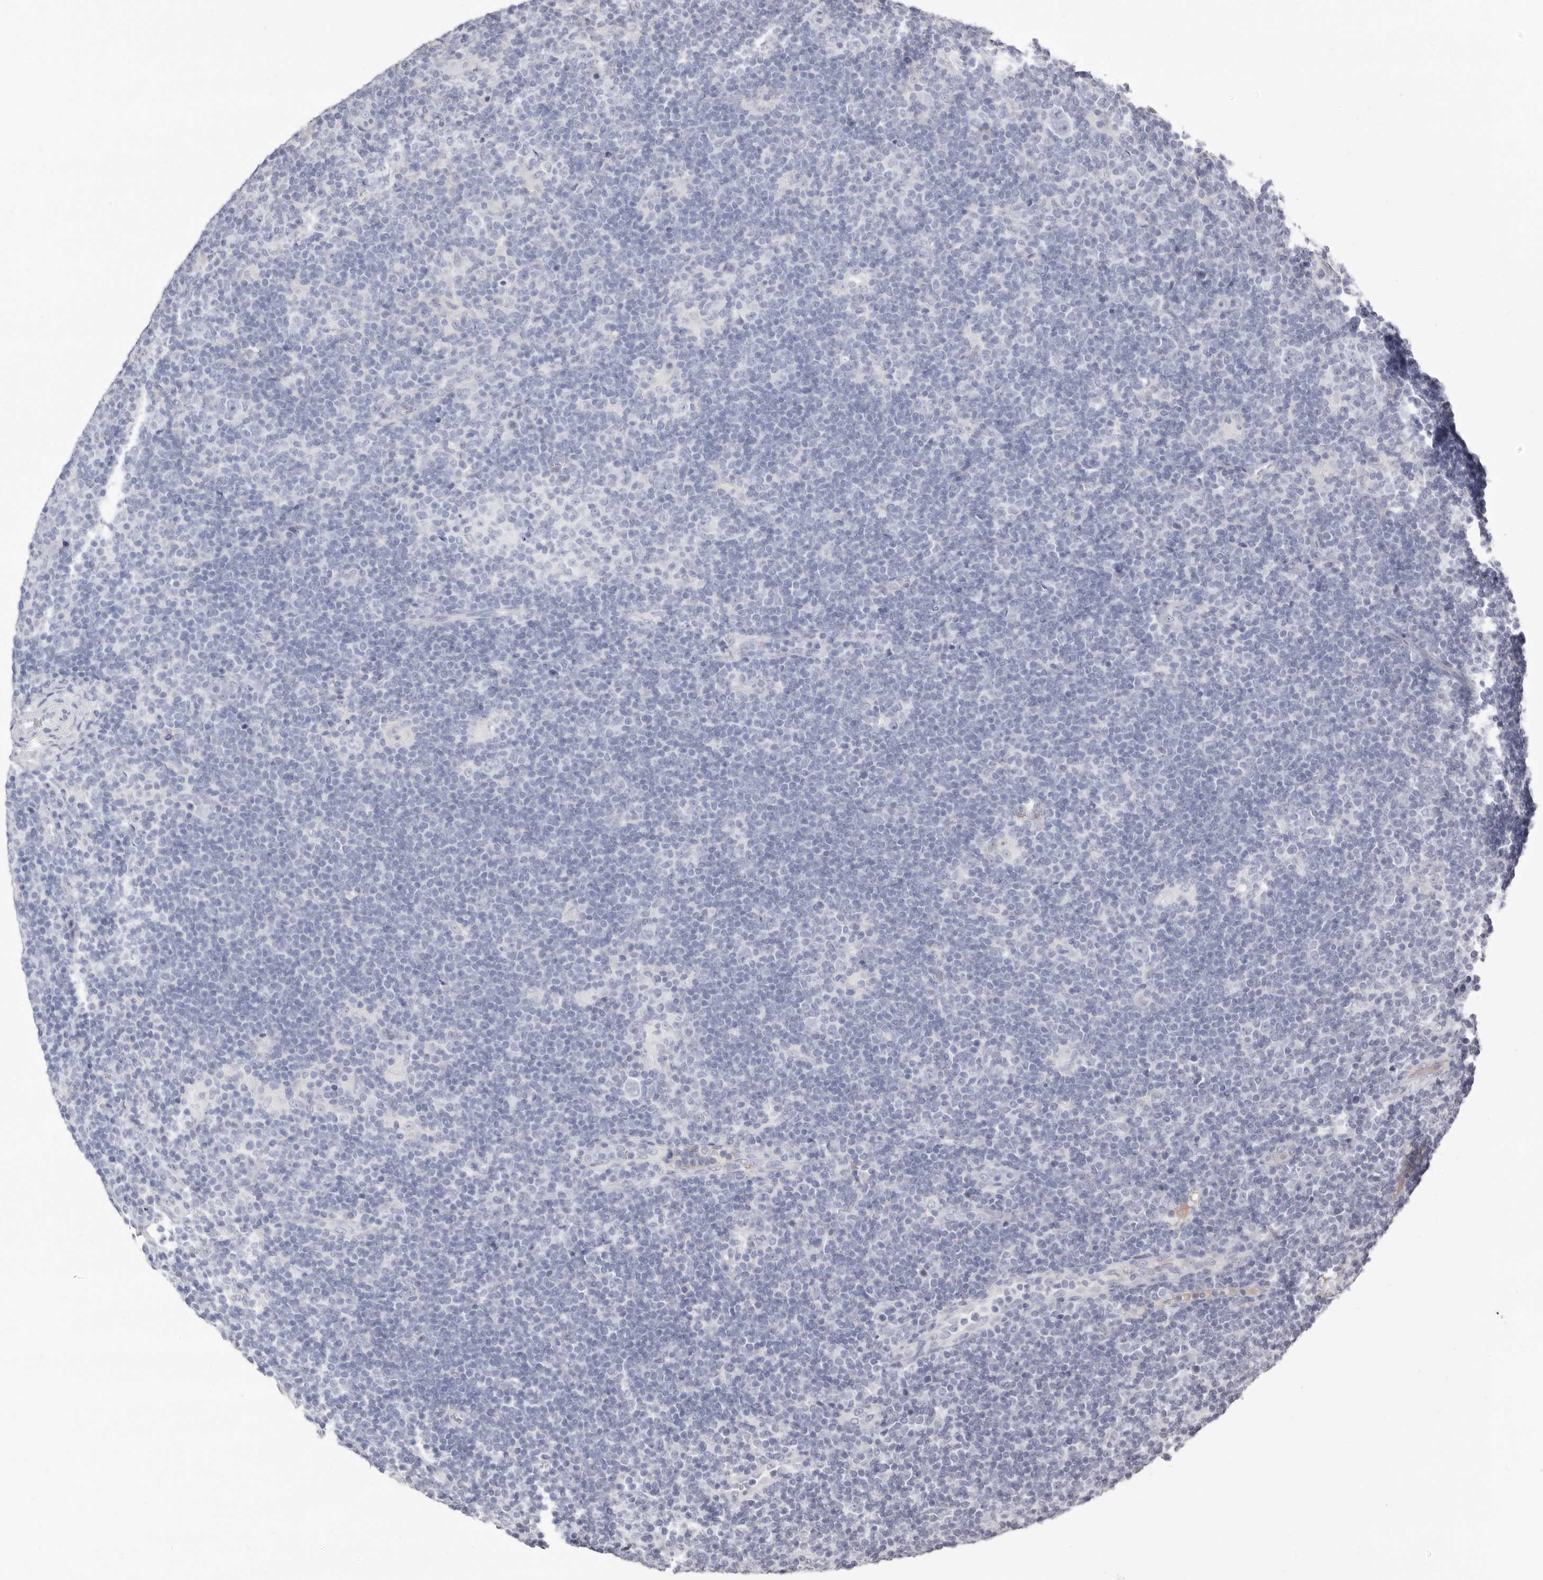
{"staining": {"intensity": "negative", "quantity": "none", "location": "none"}, "tissue": "lymphoma", "cell_type": "Tumor cells", "image_type": "cancer", "snomed": [{"axis": "morphology", "description": "Hodgkin's disease, NOS"}, {"axis": "topography", "description": "Lymph node"}], "caption": "Photomicrograph shows no significant protein expression in tumor cells of Hodgkin's disease.", "gene": "LPO", "patient": {"sex": "female", "age": 57}}